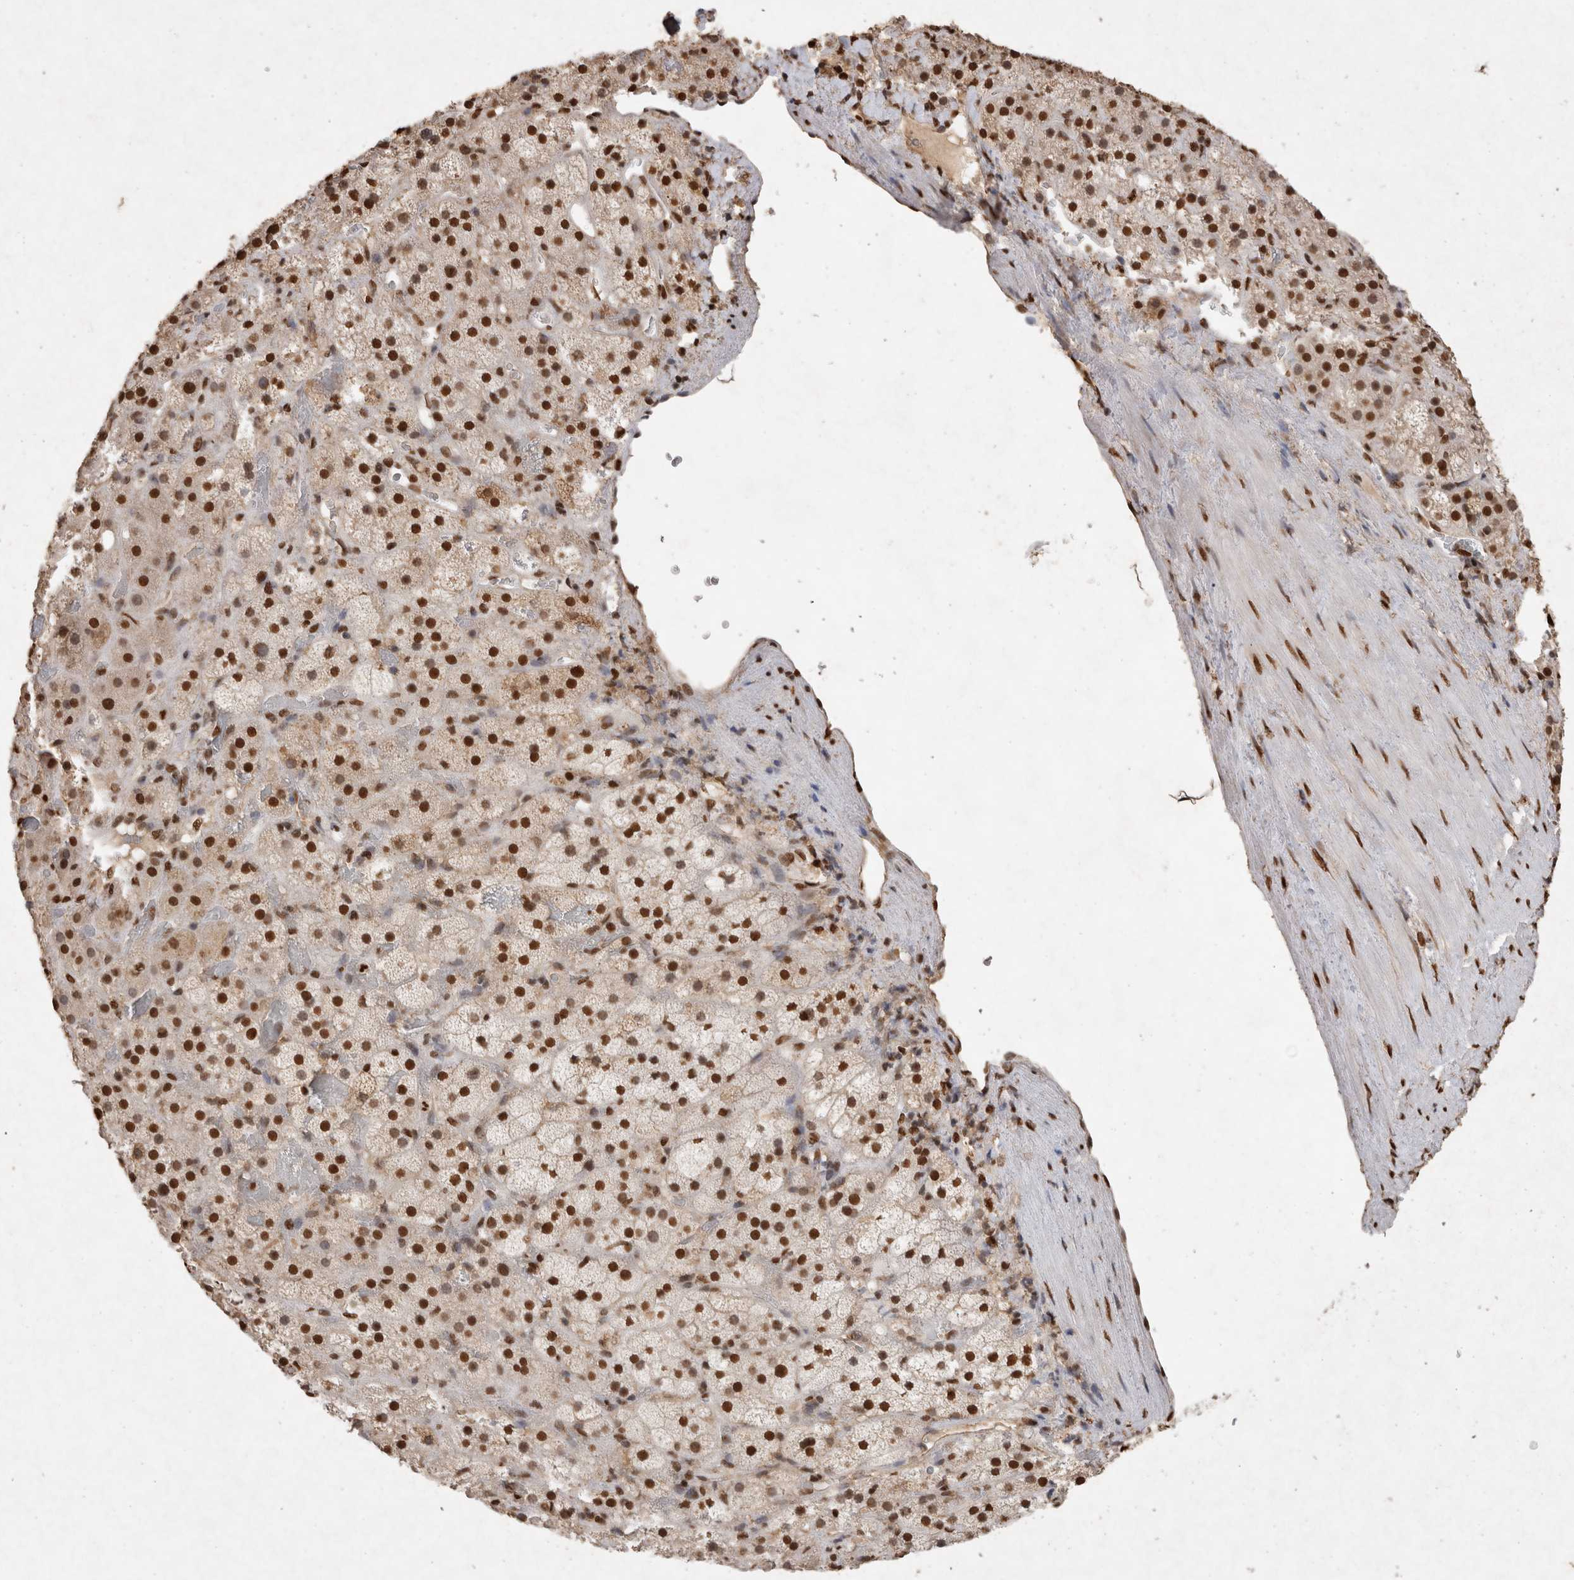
{"staining": {"intensity": "strong", "quantity": ">75%", "location": "nuclear"}, "tissue": "adrenal gland", "cell_type": "Glandular cells", "image_type": "normal", "snomed": [{"axis": "morphology", "description": "Normal tissue, NOS"}, {"axis": "topography", "description": "Adrenal gland"}], "caption": "DAB (3,3'-diaminobenzidine) immunohistochemical staining of benign adrenal gland shows strong nuclear protein expression in about >75% of glandular cells.", "gene": "HDGF", "patient": {"sex": "male", "age": 57}}